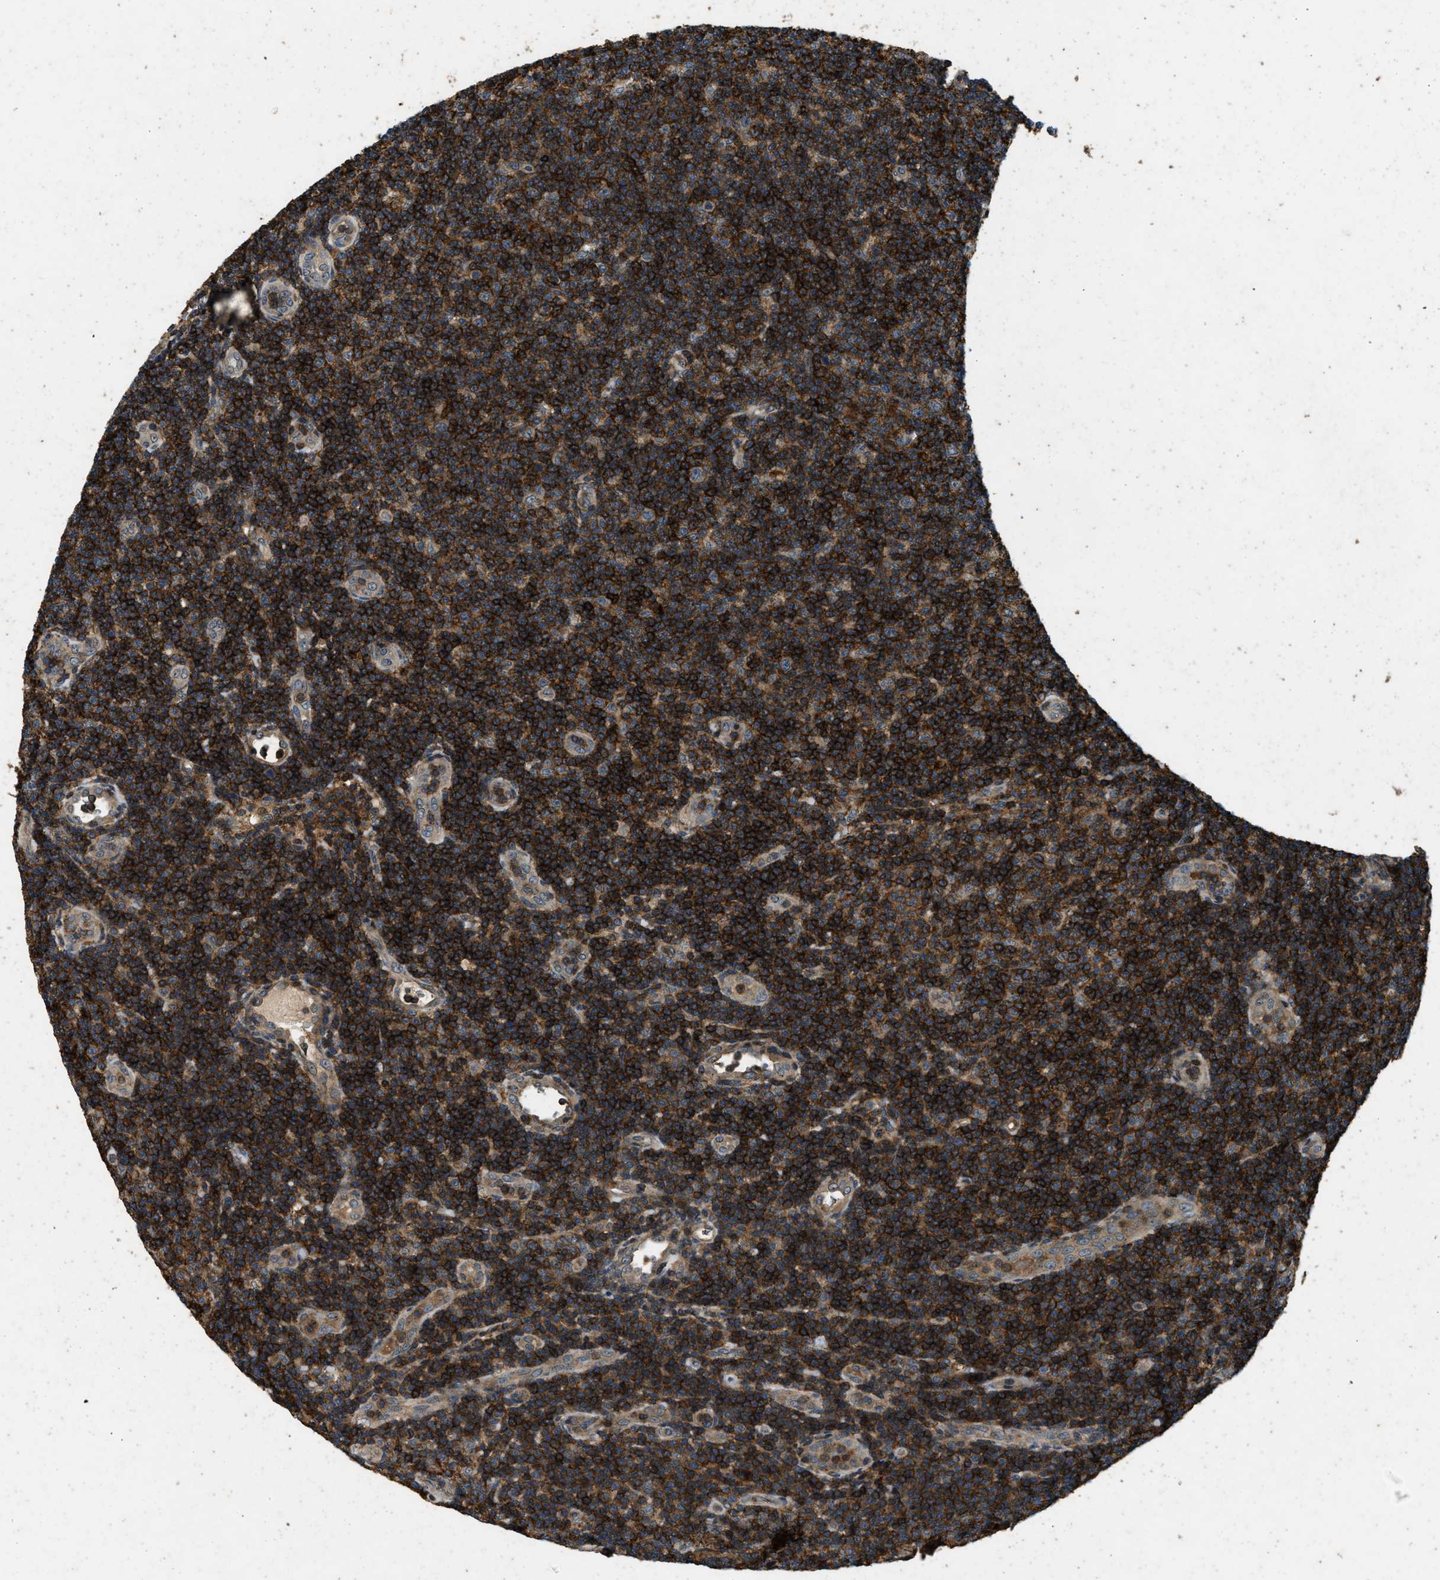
{"staining": {"intensity": "strong", "quantity": ">75%", "location": "cytoplasmic/membranous"}, "tissue": "lymphoma", "cell_type": "Tumor cells", "image_type": "cancer", "snomed": [{"axis": "morphology", "description": "Malignant lymphoma, non-Hodgkin's type, Low grade"}, {"axis": "topography", "description": "Lymph node"}], "caption": "IHC image of lymphoma stained for a protein (brown), which shows high levels of strong cytoplasmic/membranous staining in approximately >75% of tumor cells.", "gene": "ATP8B1", "patient": {"sex": "male", "age": 83}}